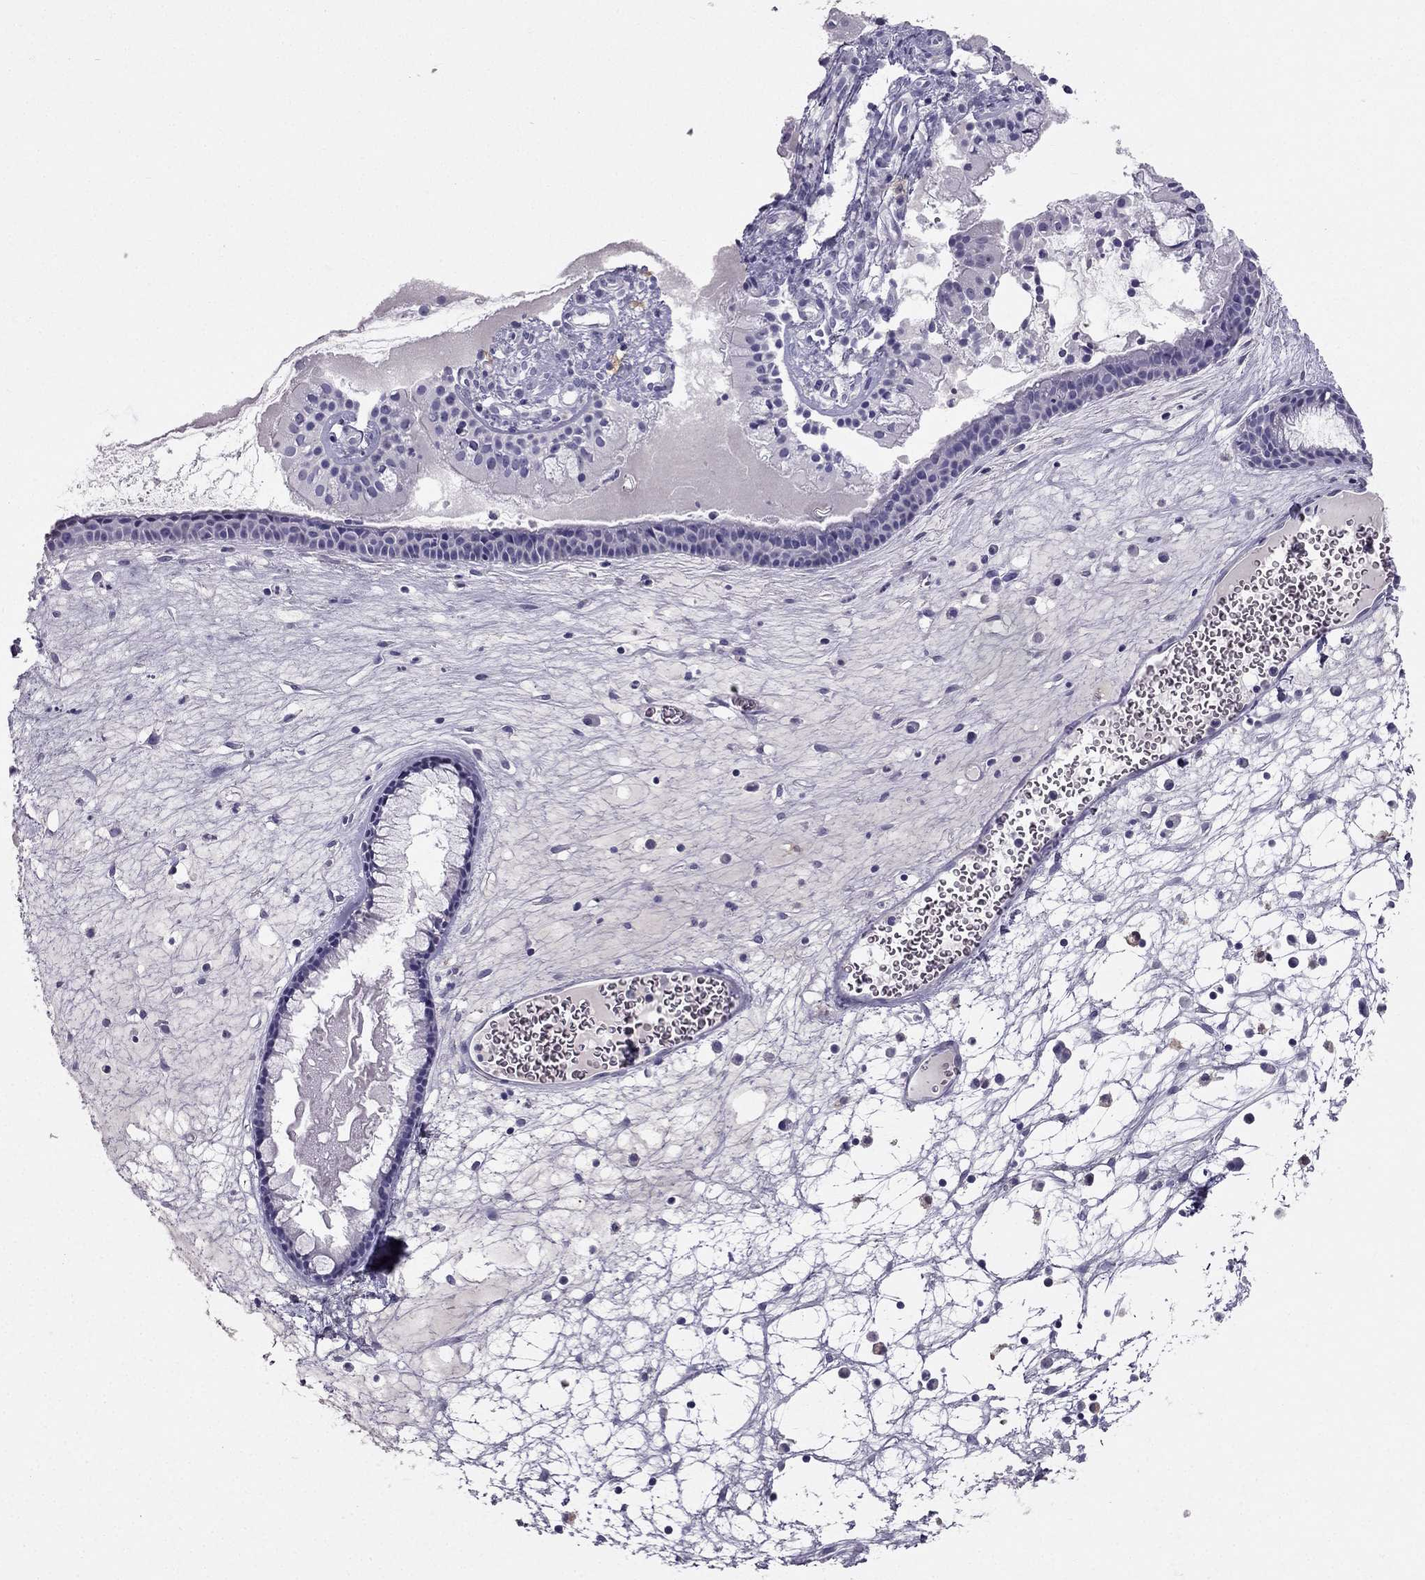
{"staining": {"intensity": "negative", "quantity": "none", "location": "none"}, "tissue": "nasopharynx", "cell_type": "Respiratory epithelial cells", "image_type": "normal", "snomed": [{"axis": "morphology", "description": "Normal tissue, NOS"}, {"axis": "topography", "description": "Nasopharynx"}], "caption": "Immunohistochemistry histopathology image of unremarkable nasopharynx: human nasopharynx stained with DAB shows no significant protein expression in respiratory epithelial cells. (Stains: DAB IHC with hematoxylin counter stain, Microscopy: brightfield microscopy at high magnification).", "gene": "LMTK3", "patient": {"sex": "male", "age": 31}}